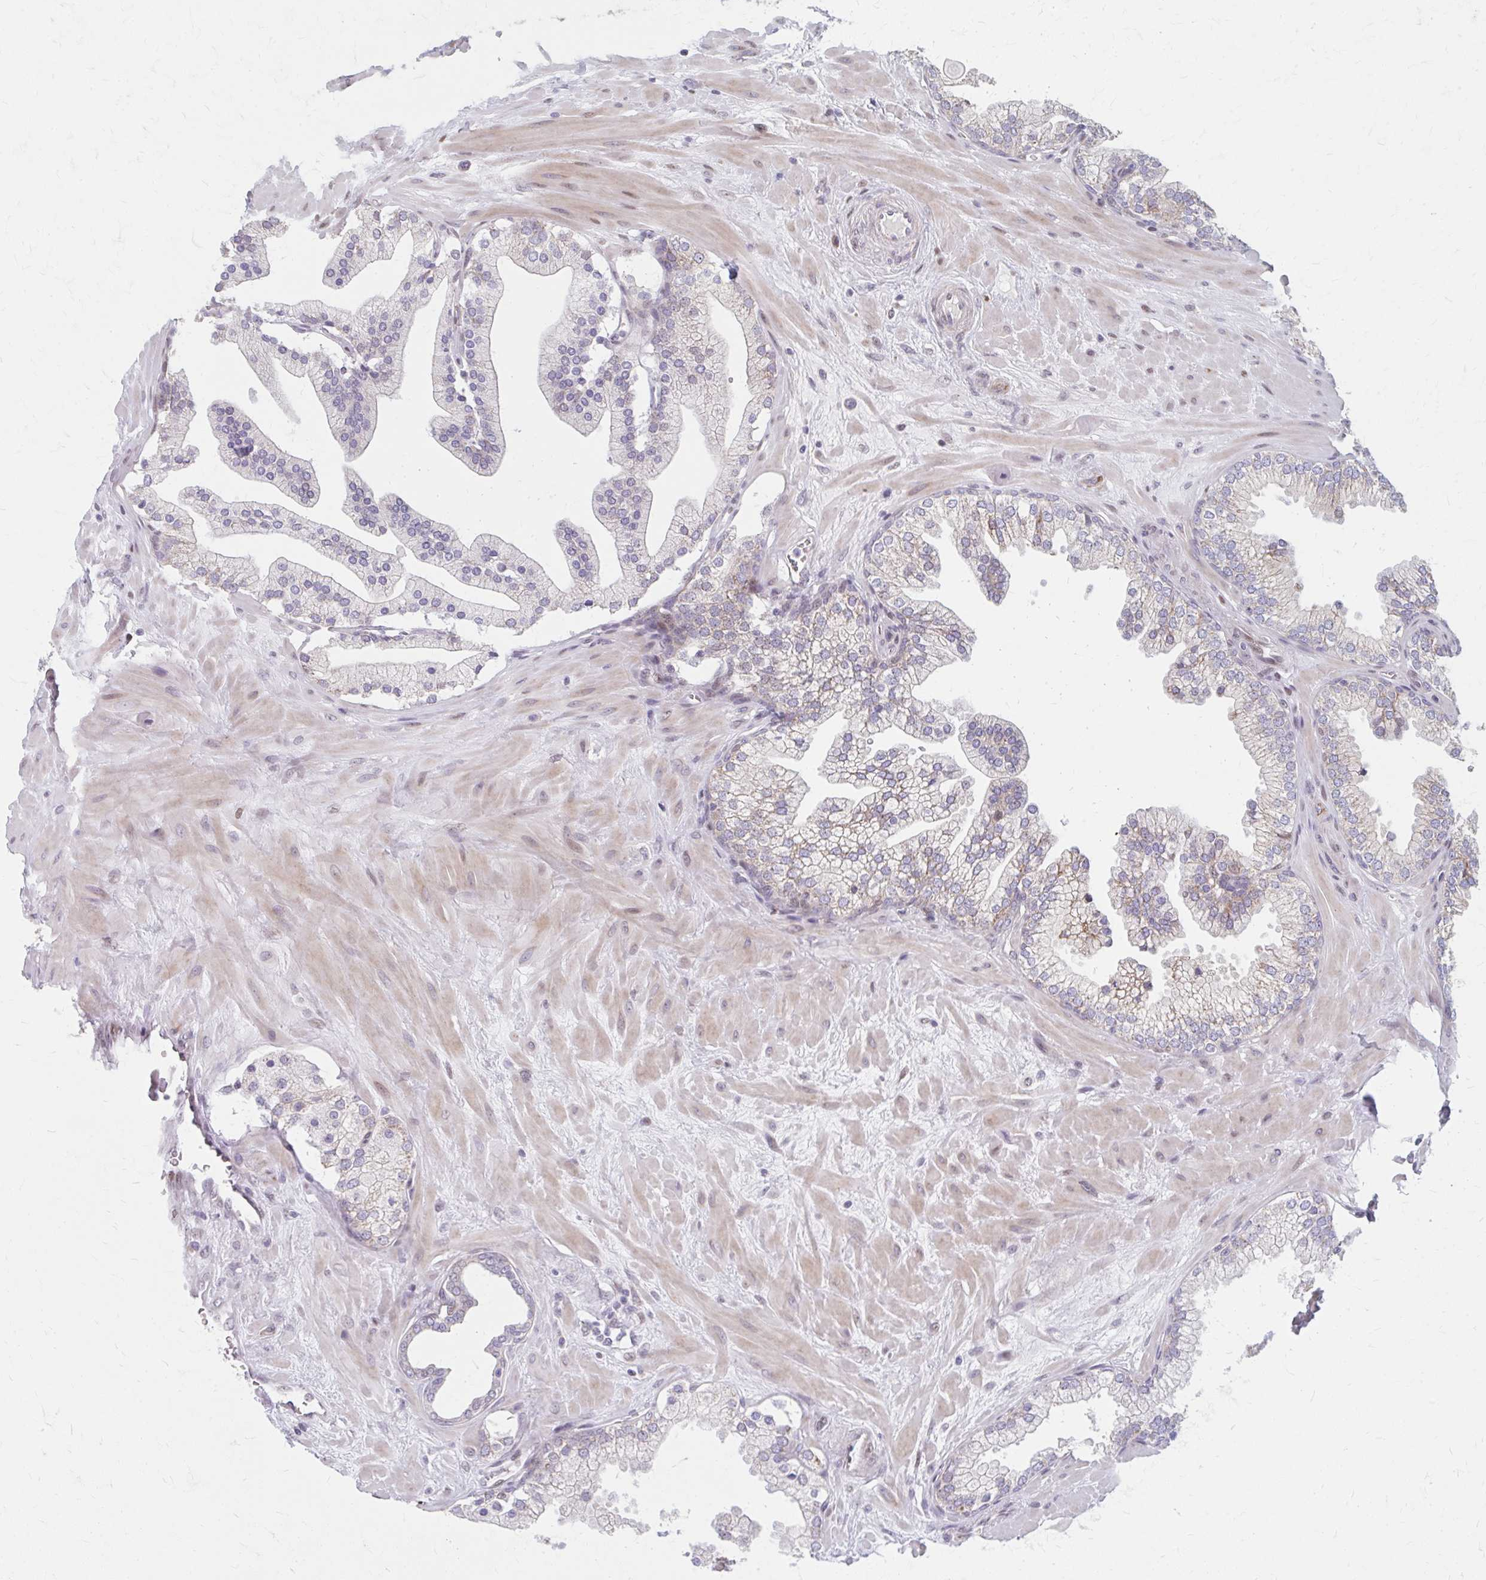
{"staining": {"intensity": "moderate", "quantity": "25%-75%", "location": "cytoplasmic/membranous"}, "tissue": "prostate", "cell_type": "Glandular cells", "image_type": "normal", "snomed": [{"axis": "morphology", "description": "Normal tissue, NOS"}, {"axis": "topography", "description": "Prostate"}, {"axis": "topography", "description": "Peripheral nerve tissue"}], "caption": "High-magnification brightfield microscopy of normal prostate stained with DAB (brown) and counterstained with hematoxylin (blue). glandular cells exhibit moderate cytoplasmic/membranous positivity is present in approximately25%-75% of cells.", "gene": "BEAN1", "patient": {"sex": "male", "age": 61}}